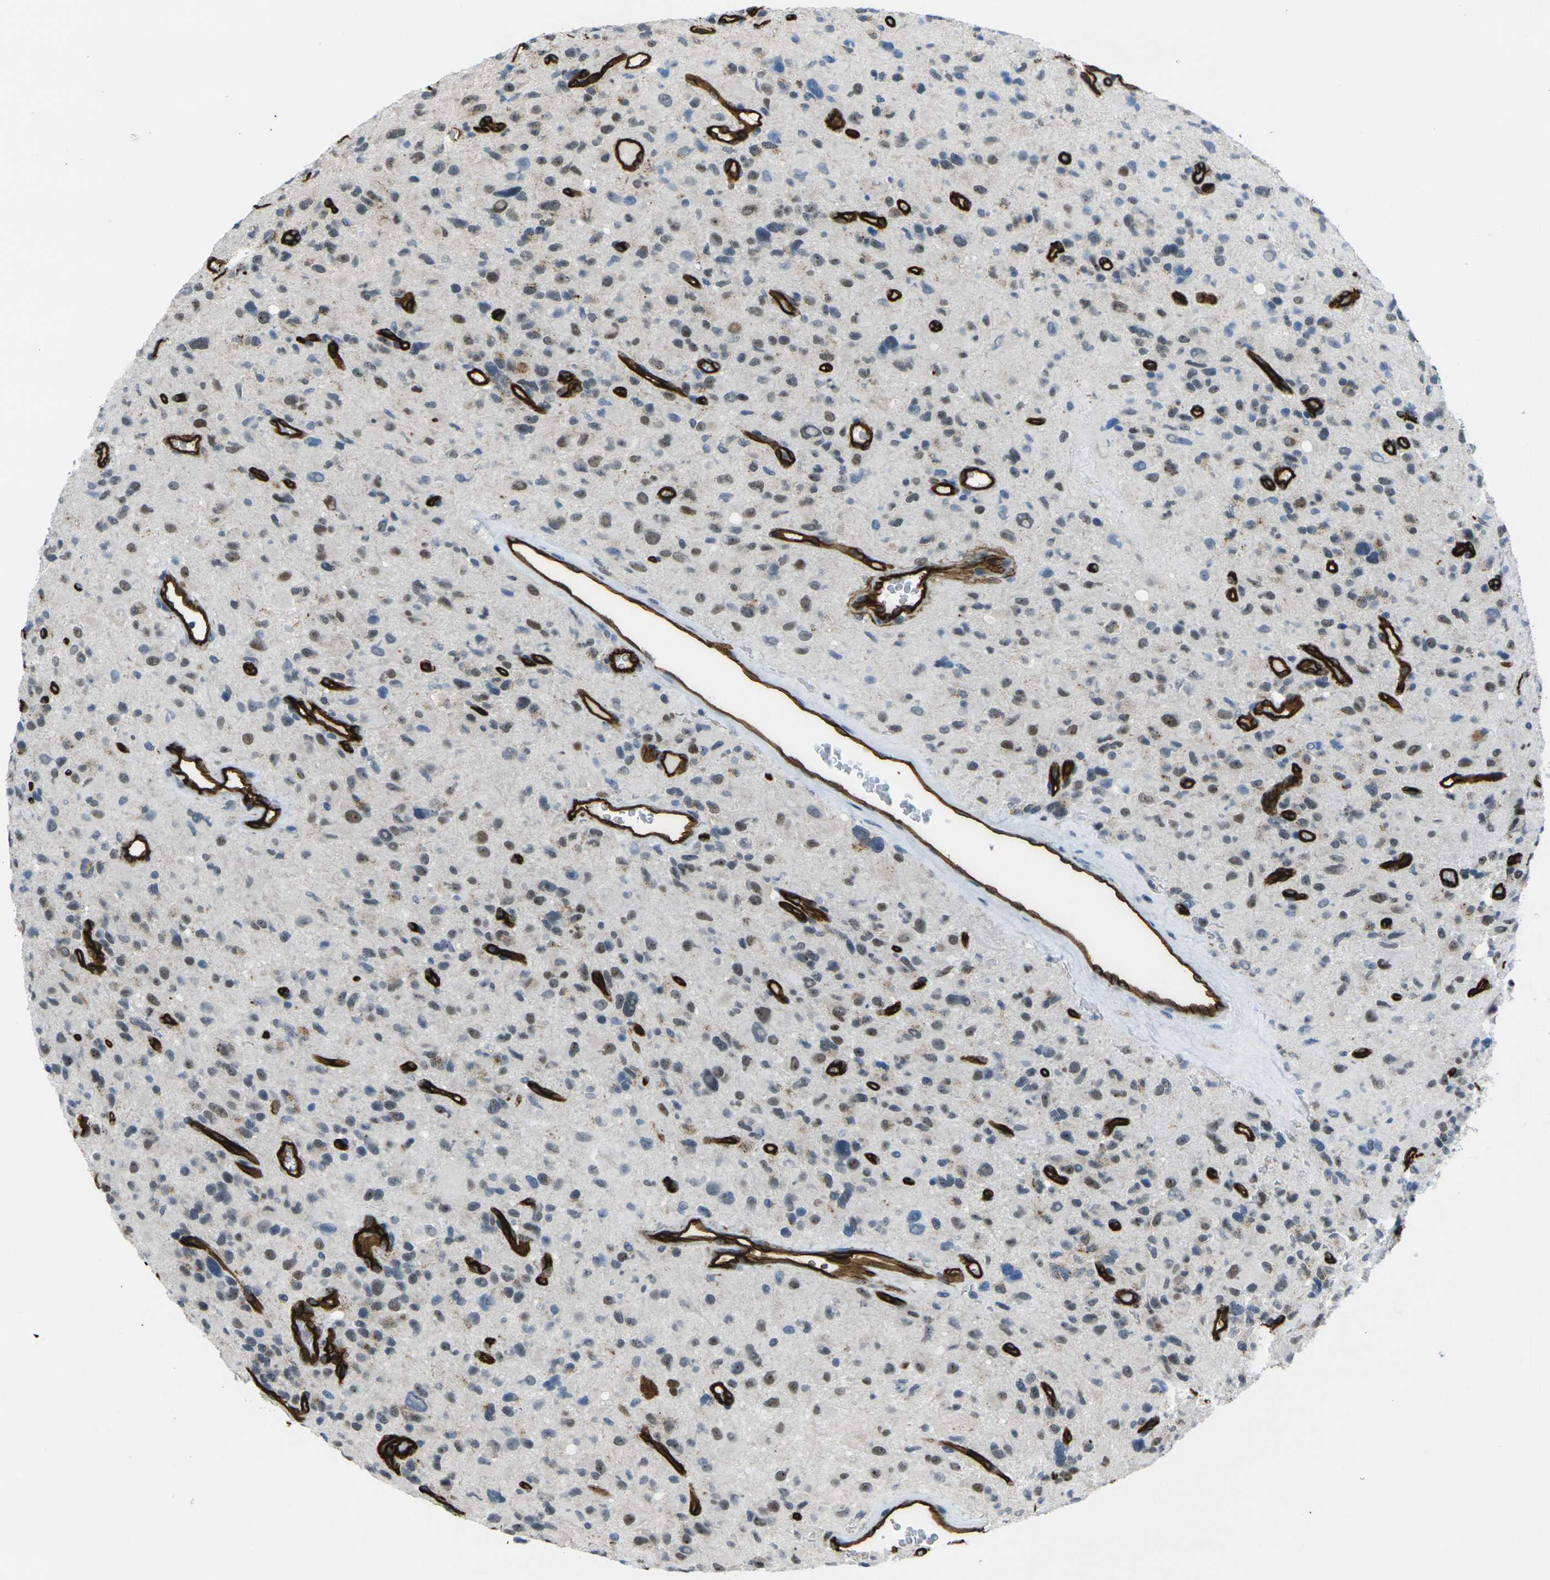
{"staining": {"intensity": "weak", "quantity": "25%-75%", "location": "nuclear"}, "tissue": "glioma", "cell_type": "Tumor cells", "image_type": "cancer", "snomed": [{"axis": "morphology", "description": "Glioma, malignant, High grade"}, {"axis": "topography", "description": "Brain"}], "caption": "IHC micrograph of malignant glioma (high-grade) stained for a protein (brown), which shows low levels of weak nuclear positivity in about 25%-75% of tumor cells.", "gene": "HSPA12B", "patient": {"sex": "male", "age": 48}}